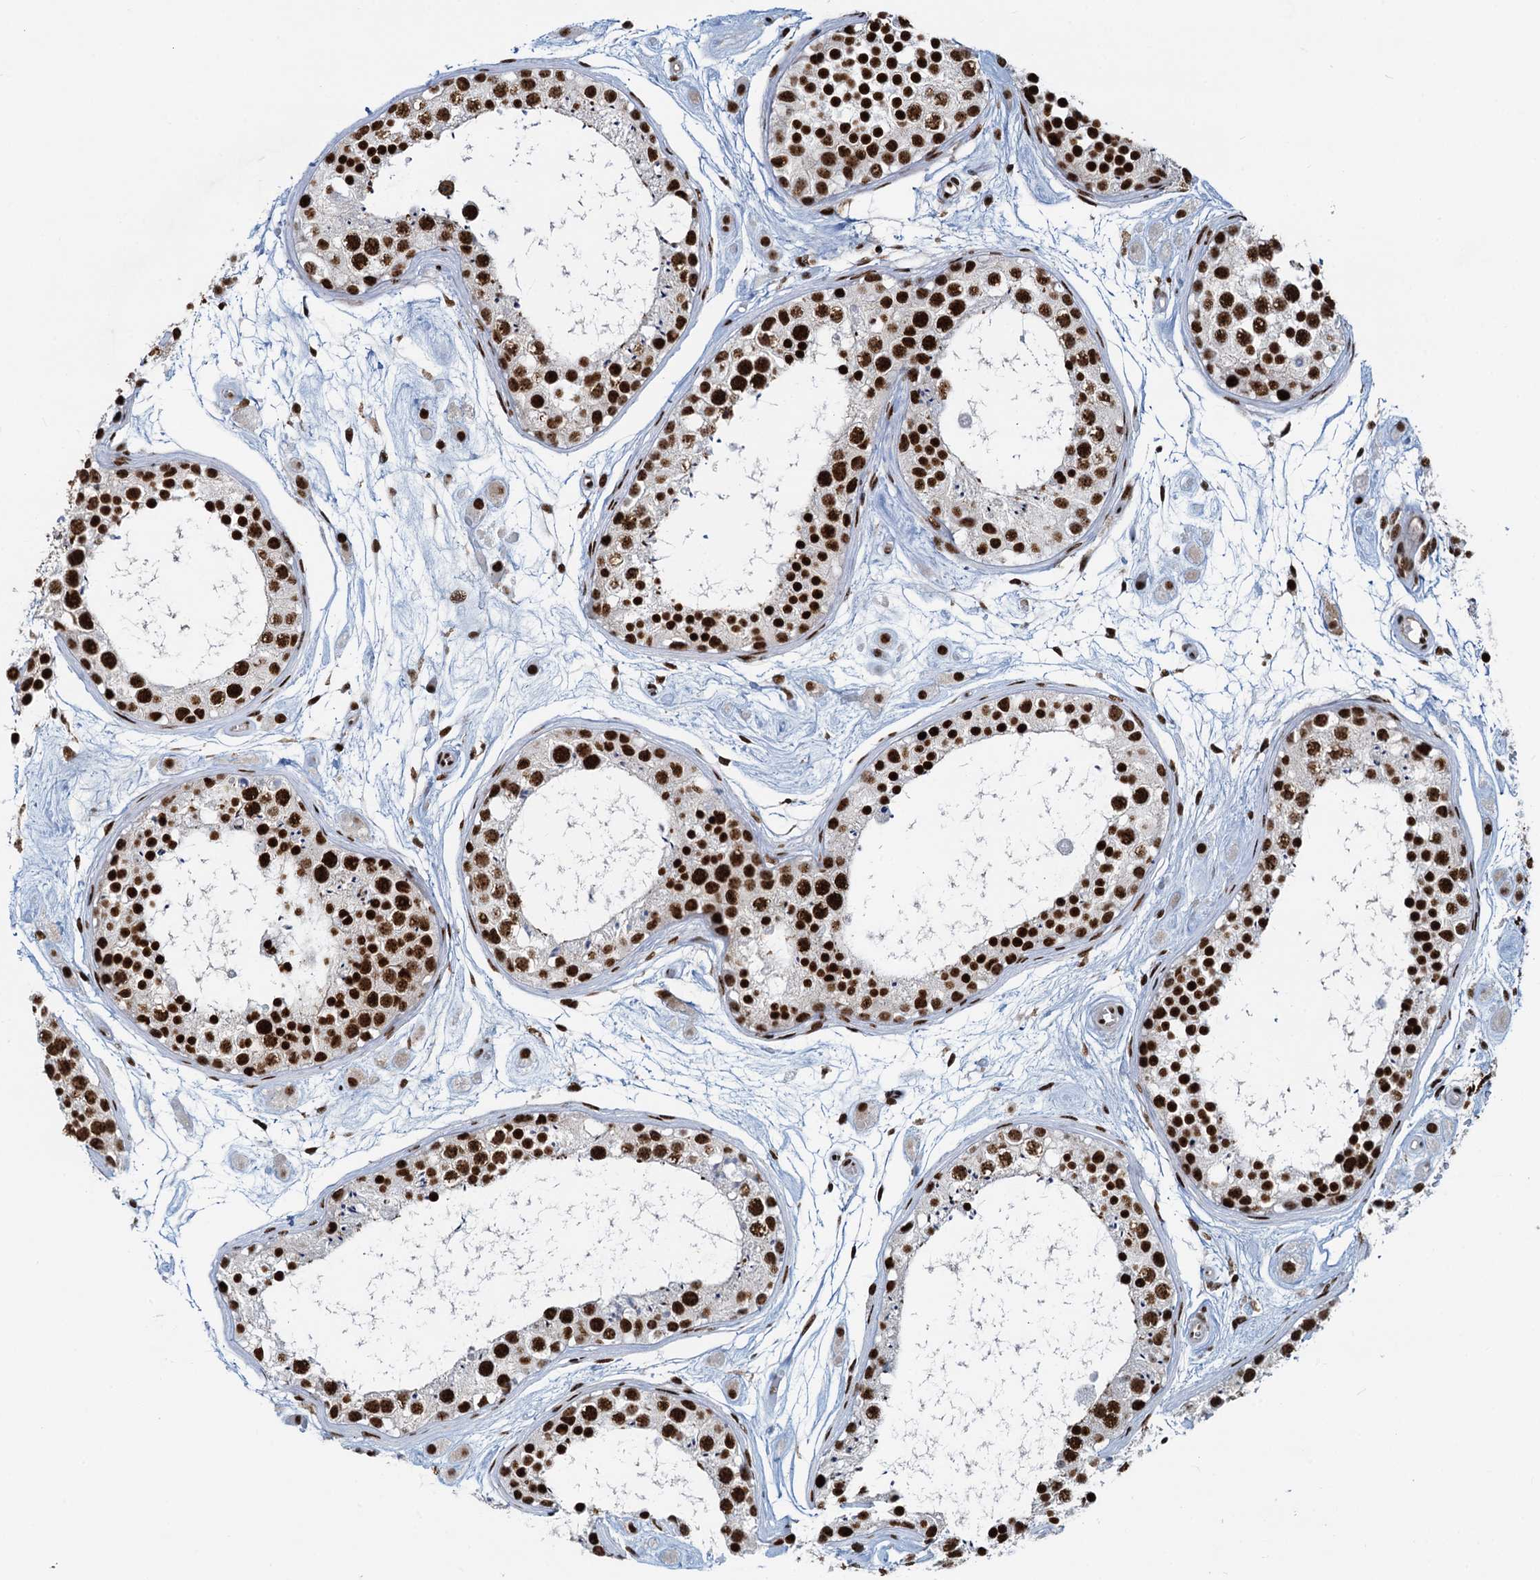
{"staining": {"intensity": "strong", "quantity": ">75%", "location": "nuclear"}, "tissue": "testis", "cell_type": "Cells in seminiferous ducts", "image_type": "normal", "snomed": [{"axis": "morphology", "description": "Normal tissue, NOS"}, {"axis": "topography", "description": "Testis"}], "caption": "High-magnification brightfield microscopy of normal testis stained with DAB (brown) and counterstained with hematoxylin (blue). cells in seminiferous ducts exhibit strong nuclear positivity is seen in about>75% of cells. Using DAB (3,3'-diaminobenzidine) (brown) and hematoxylin (blue) stains, captured at high magnification using brightfield microscopy.", "gene": "RBM26", "patient": {"sex": "male", "age": 25}}